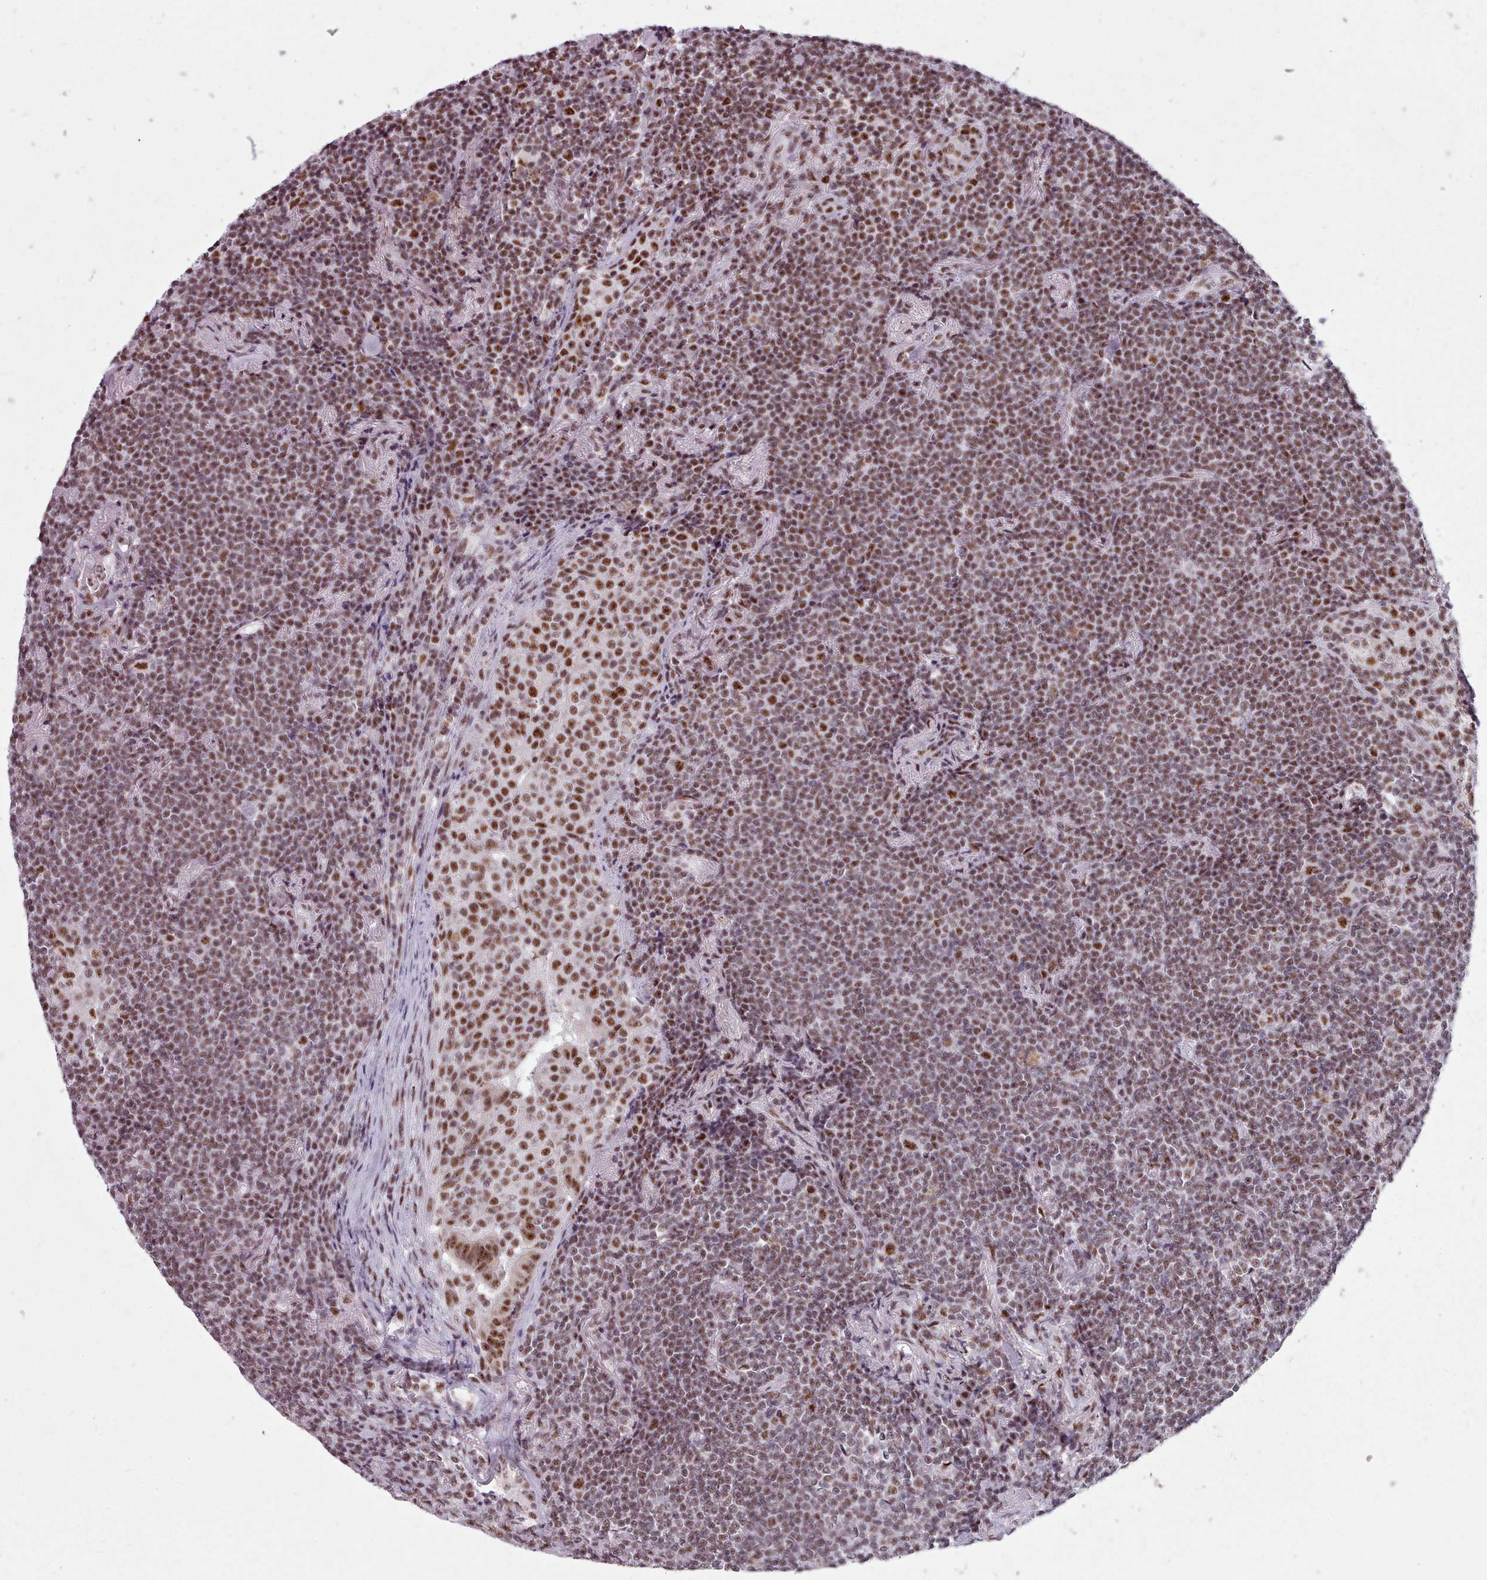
{"staining": {"intensity": "moderate", "quantity": ">75%", "location": "nuclear"}, "tissue": "lymphoma", "cell_type": "Tumor cells", "image_type": "cancer", "snomed": [{"axis": "morphology", "description": "Malignant lymphoma, non-Hodgkin's type, Low grade"}, {"axis": "topography", "description": "Lung"}], "caption": "Immunohistochemical staining of lymphoma shows medium levels of moderate nuclear protein positivity in approximately >75% of tumor cells. (DAB IHC with brightfield microscopy, high magnification).", "gene": "SRRM1", "patient": {"sex": "female", "age": 71}}